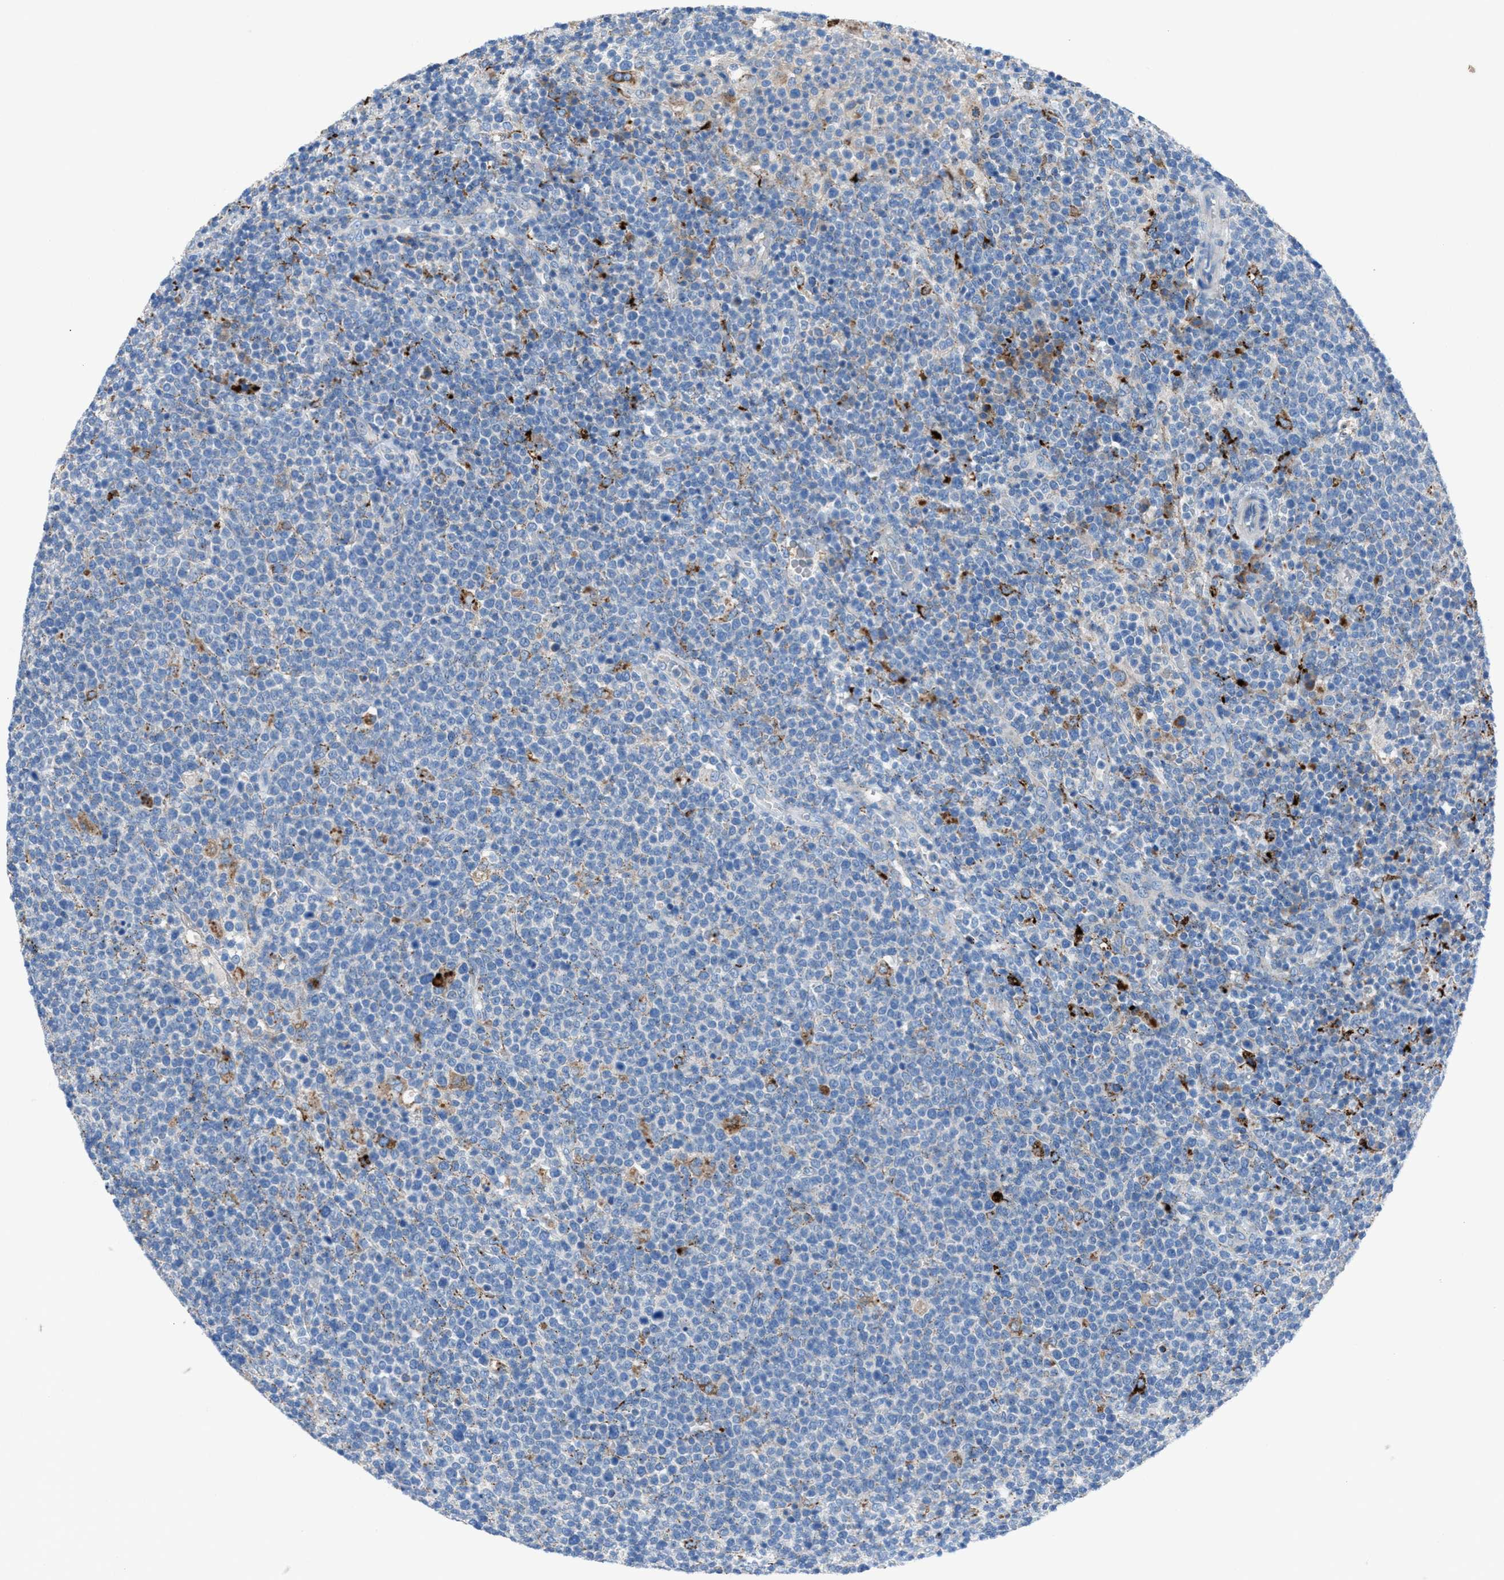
{"staining": {"intensity": "weak", "quantity": "<25%", "location": "cytoplasmic/membranous"}, "tissue": "lymphoma", "cell_type": "Tumor cells", "image_type": "cancer", "snomed": [{"axis": "morphology", "description": "Malignant lymphoma, non-Hodgkin's type, High grade"}, {"axis": "topography", "description": "Lymph node"}], "caption": "IHC image of neoplastic tissue: human lymphoma stained with DAB exhibits no significant protein staining in tumor cells.", "gene": "CD1B", "patient": {"sex": "male", "age": 61}}